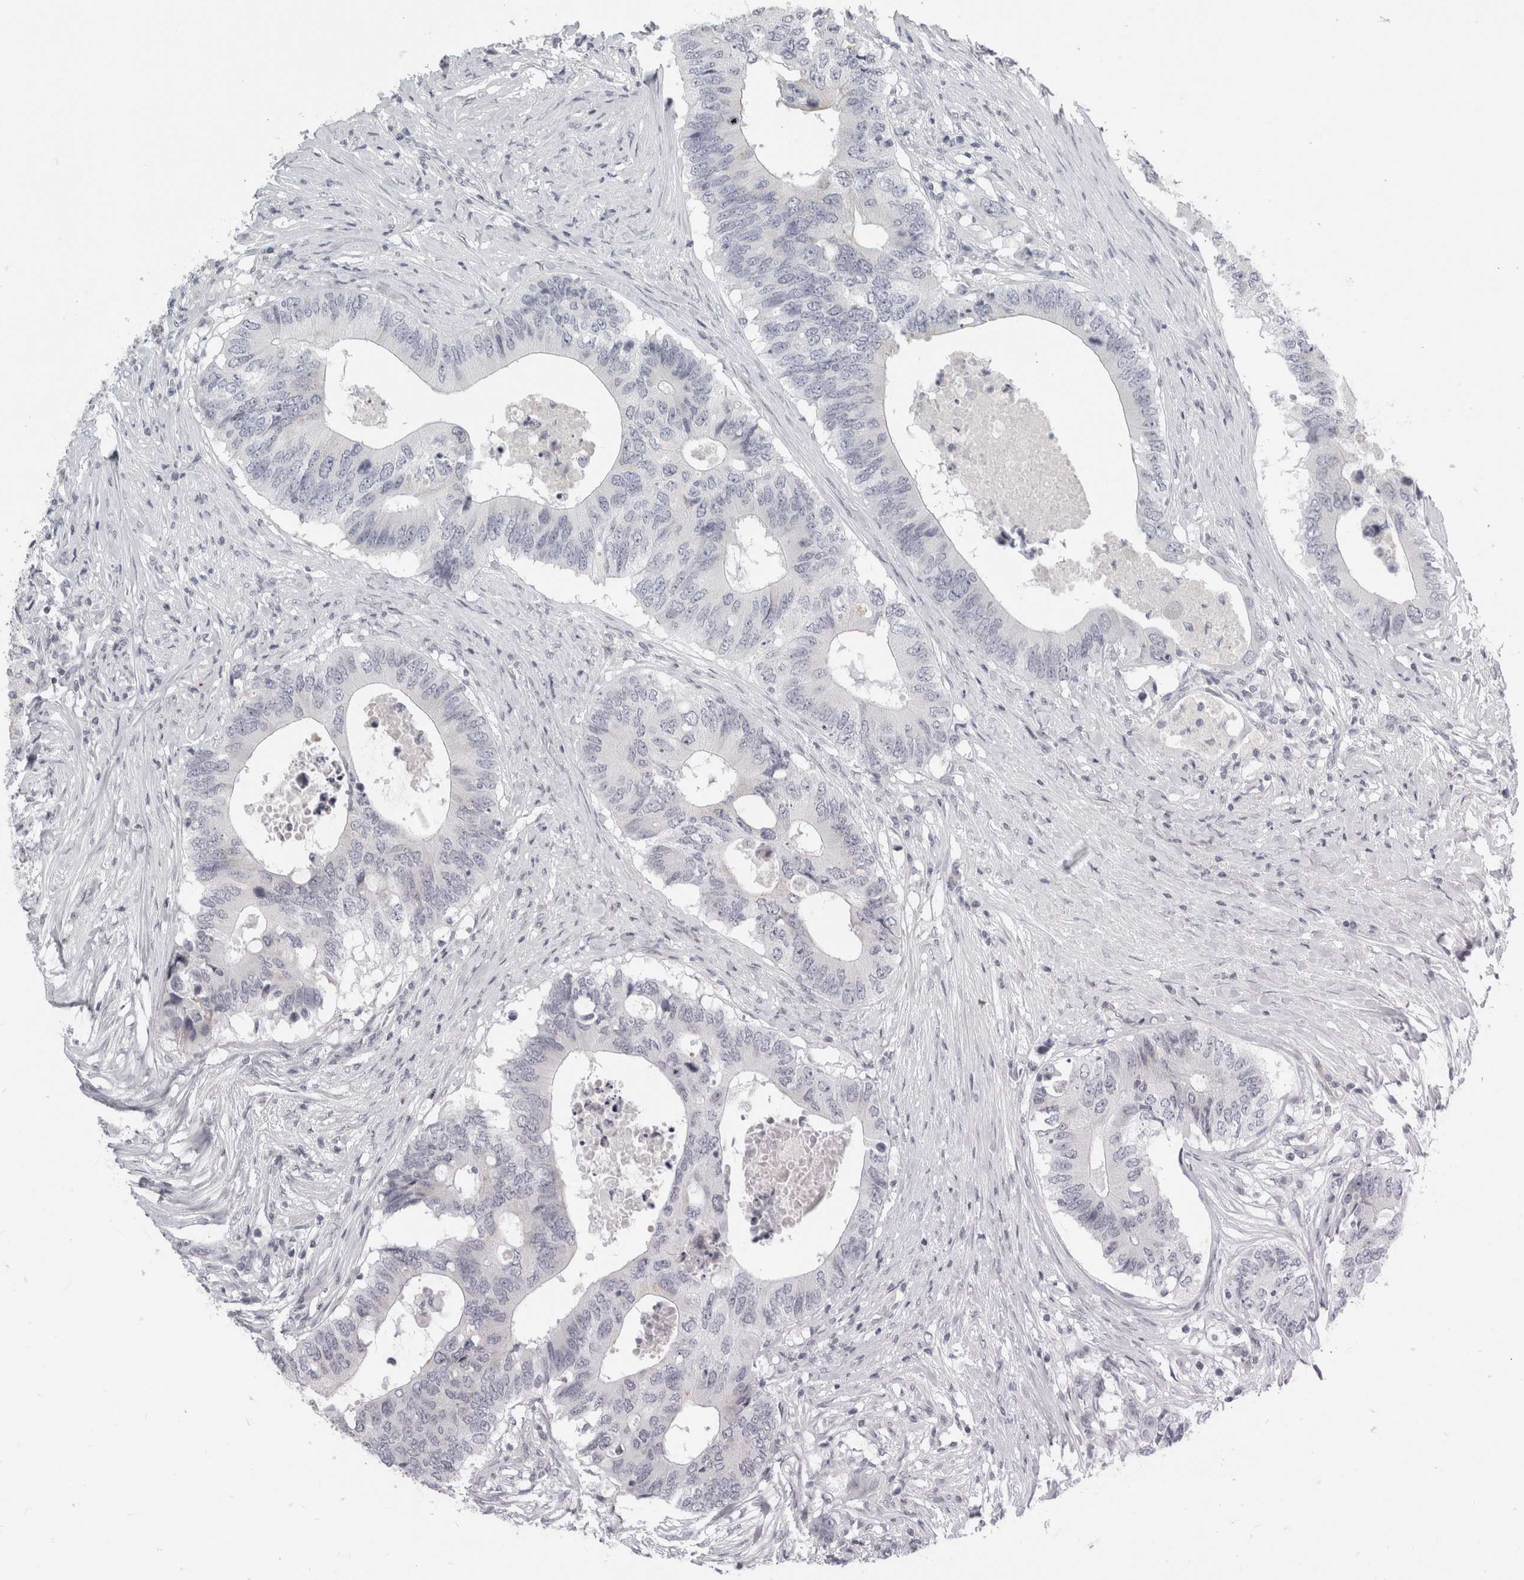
{"staining": {"intensity": "negative", "quantity": "none", "location": "none"}, "tissue": "colorectal cancer", "cell_type": "Tumor cells", "image_type": "cancer", "snomed": [{"axis": "morphology", "description": "Adenocarcinoma, NOS"}, {"axis": "topography", "description": "Colon"}], "caption": "High power microscopy photomicrograph of an immunohistochemistry (IHC) image of colorectal cancer (adenocarcinoma), revealing no significant expression in tumor cells. (DAB immunohistochemistry visualized using brightfield microscopy, high magnification).", "gene": "CPE", "patient": {"sex": "male", "age": 71}}